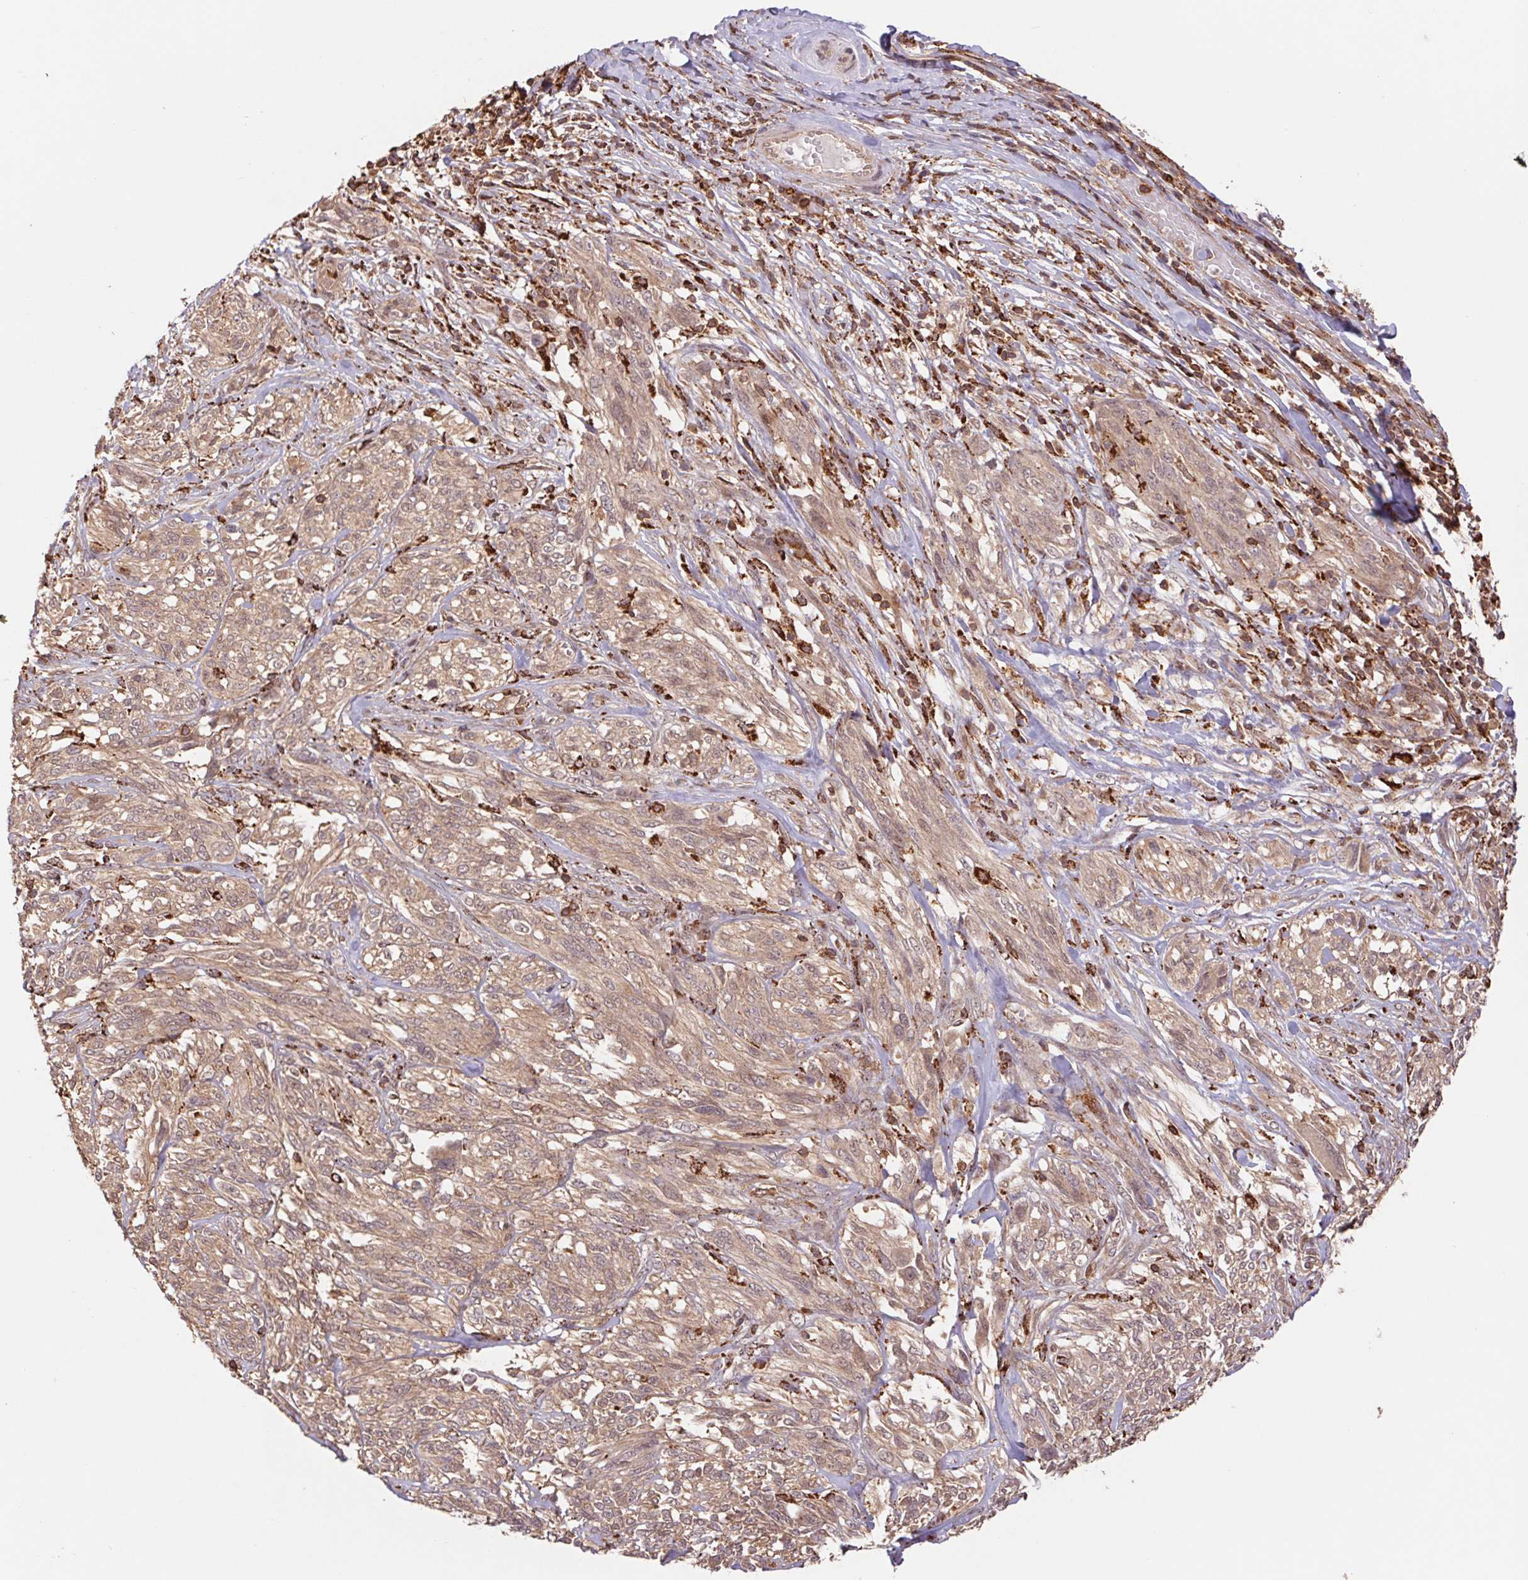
{"staining": {"intensity": "weak", "quantity": ">75%", "location": "cytoplasmic/membranous"}, "tissue": "melanoma", "cell_type": "Tumor cells", "image_type": "cancer", "snomed": [{"axis": "morphology", "description": "Malignant melanoma, NOS"}, {"axis": "topography", "description": "Skin"}], "caption": "A photomicrograph showing weak cytoplasmic/membranous expression in approximately >75% of tumor cells in malignant melanoma, as visualized by brown immunohistochemical staining.", "gene": "URM1", "patient": {"sex": "female", "age": 91}}